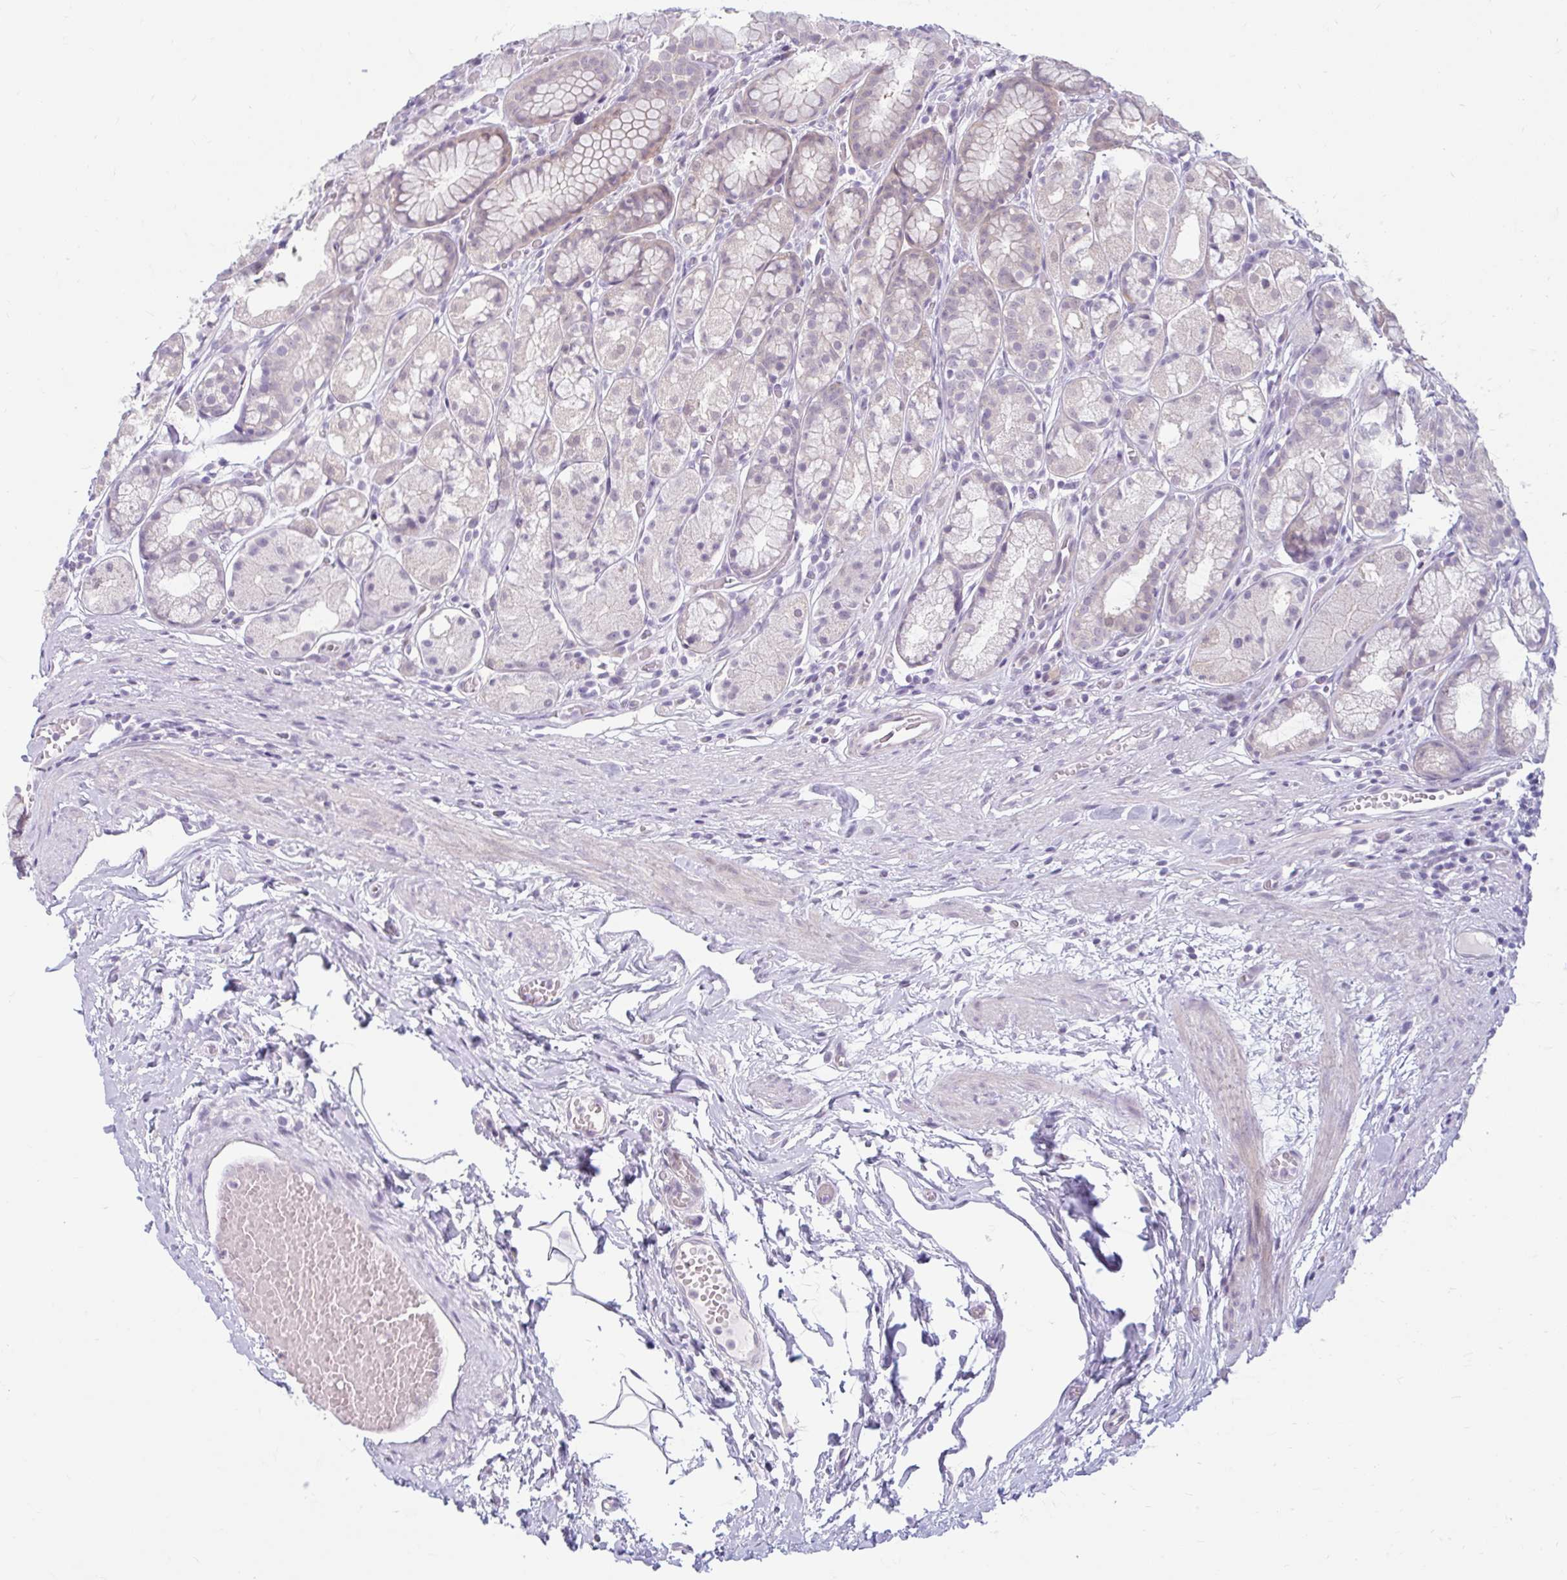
{"staining": {"intensity": "weak", "quantity": "<25%", "location": "nuclear"}, "tissue": "stomach", "cell_type": "Glandular cells", "image_type": "normal", "snomed": [{"axis": "morphology", "description": "Normal tissue, NOS"}, {"axis": "topography", "description": "Smooth muscle"}, {"axis": "topography", "description": "Stomach"}], "caption": "Stomach was stained to show a protein in brown. There is no significant staining in glandular cells. (Brightfield microscopy of DAB (3,3'-diaminobenzidine) IHC at high magnification).", "gene": "FAM153A", "patient": {"sex": "male", "age": 70}}